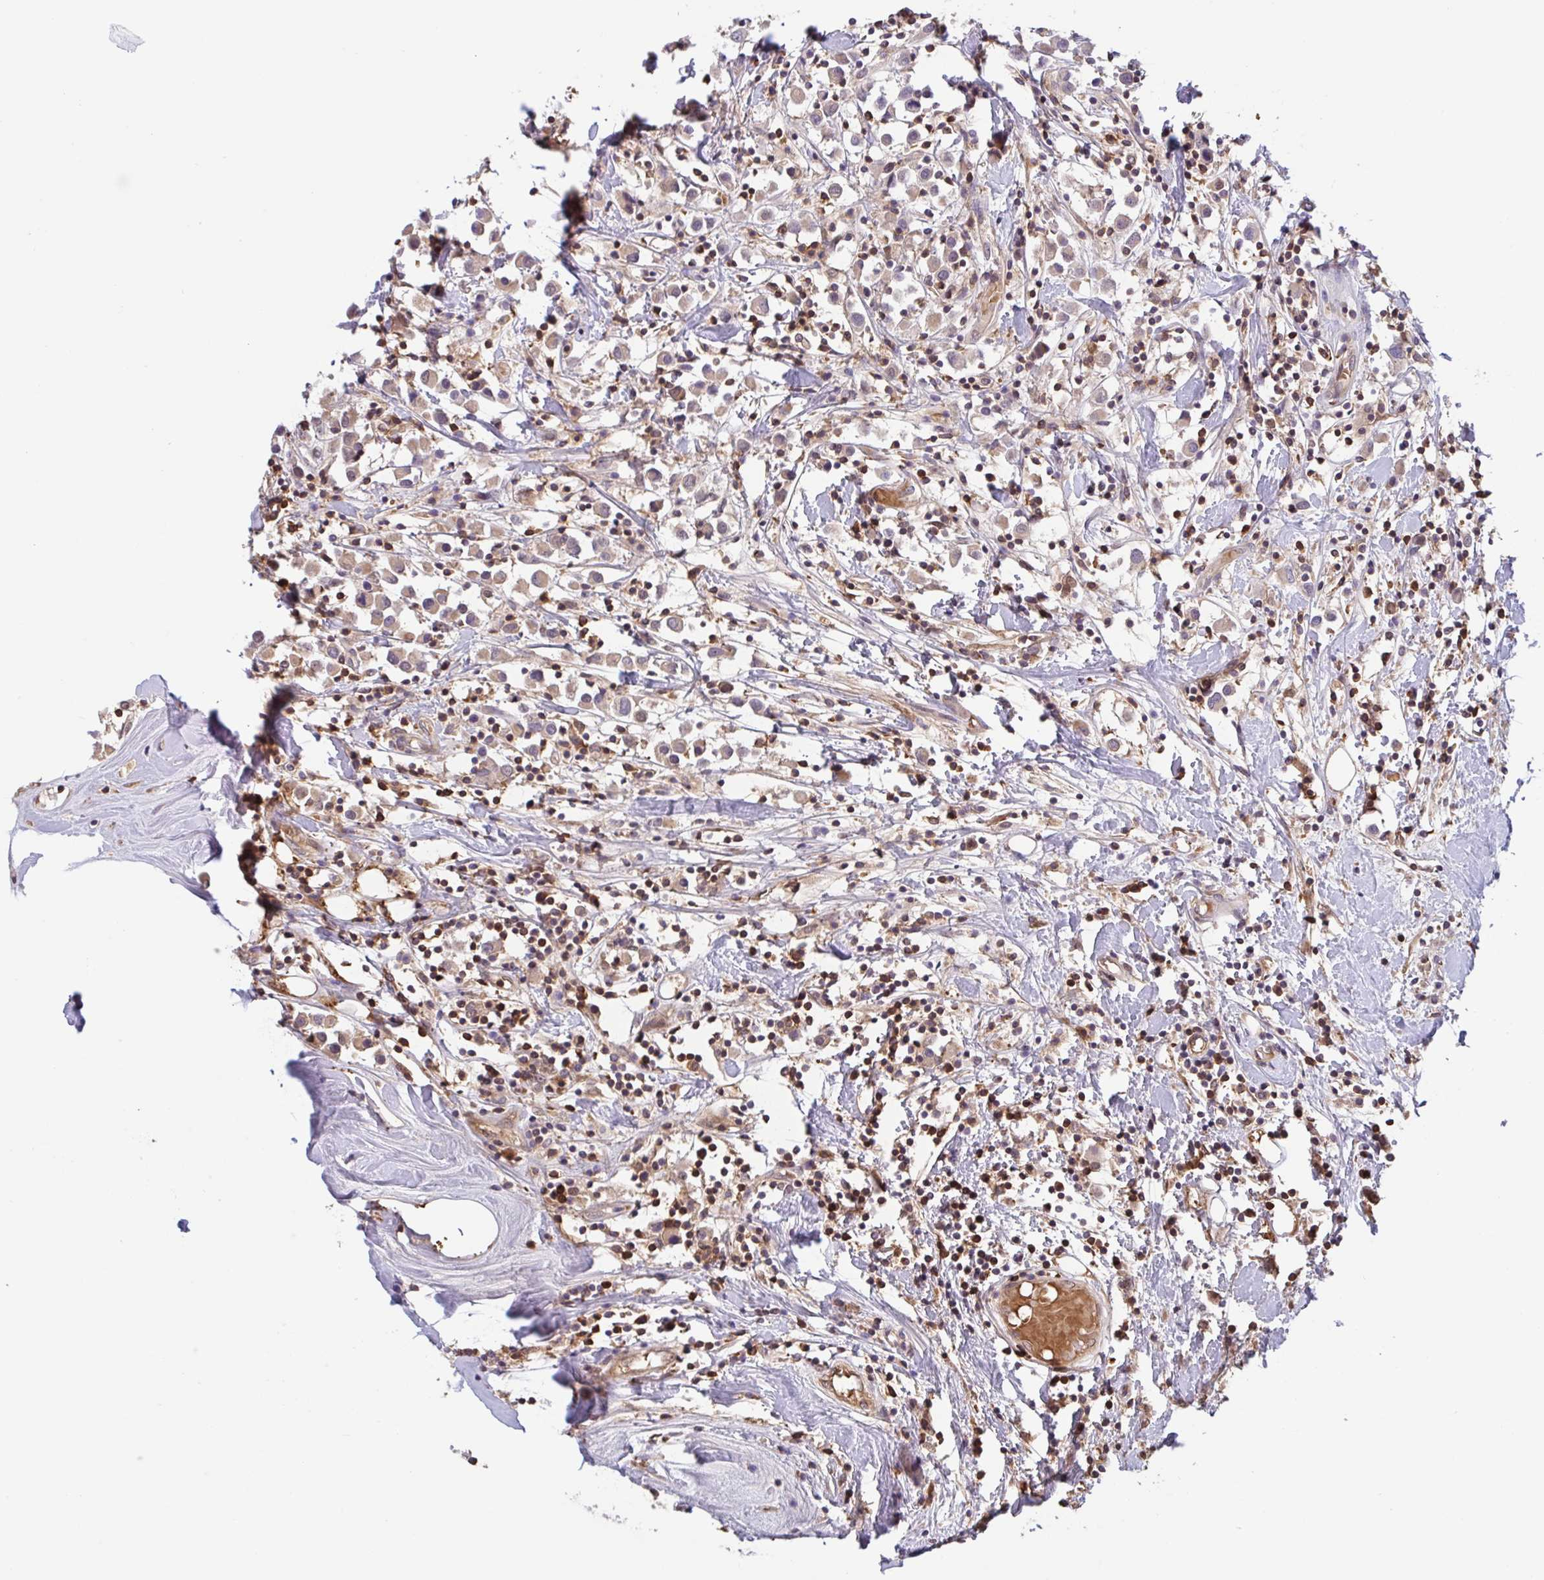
{"staining": {"intensity": "weak", "quantity": ">75%", "location": "cytoplasmic/membranous"}, "tissue": "breast cancer", "cell_type": "Tumor cells", "image_type": "cancer", "snomed": [{"axis": "morphology", "description": "Duct carcinoma"}, {"axis": "topography", "description": "Breast"}], "caption": "IHC histopathology image of neoplastic tissue: intraductal carcinoma (breast) stained using immunohistochemistry reveals low levels of weak protein expression localized specifically in the cytoplasmic/membranous of tumor cells, appearing as a cytoplasmic/membranous brown color.", "gene": "OTOP2", "patient": {"sex": "female", "age": 61}}